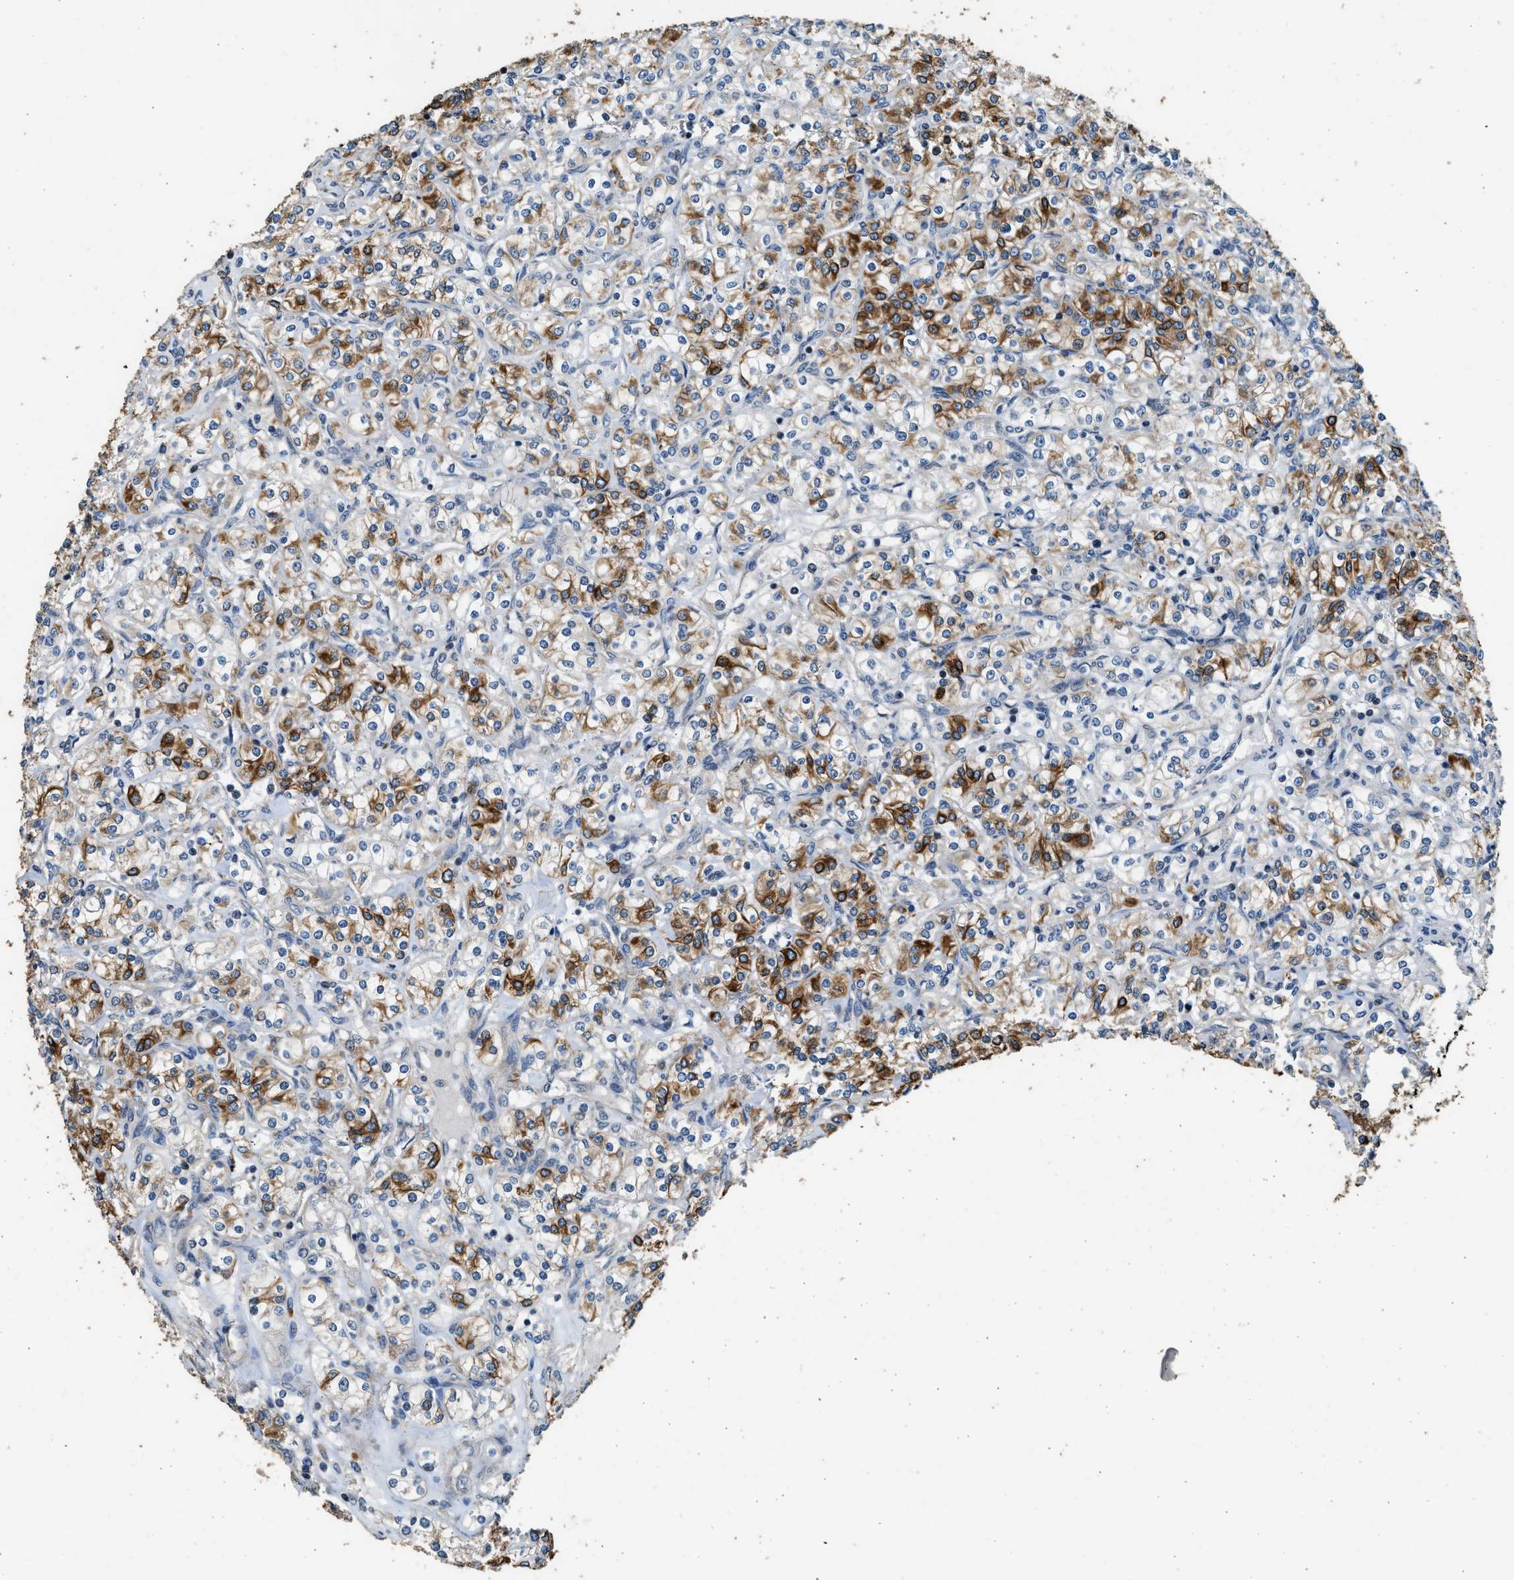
{"staining": {"intensity": "strong", "quantity": "25%-75%", "location": "cytoplasmic/membranous"}, "tissue": "renal cancer", "cell_type": "Tumor cells", "image_type": "cancer", "snomed": [{"axis": "morphology", "description": "Adenocarcinoma, NOS"}, {"axis": "topography", "description": "Kidney"}], "caption": "Immunohistochemistry staining of adenocarcinoma (renal), which reveals high levels of strong cytoplasmic/membranous staining in approximately 25%-75% of tumor cells indicating strong cytoplasmic/membranous protein expression. The staining was performed using DAB (brown) for protein detection and nuclei were counterstained in hematoxylin (blue).", "gene": "PCLO", "patient": {"sex": "male", "age": 77}}